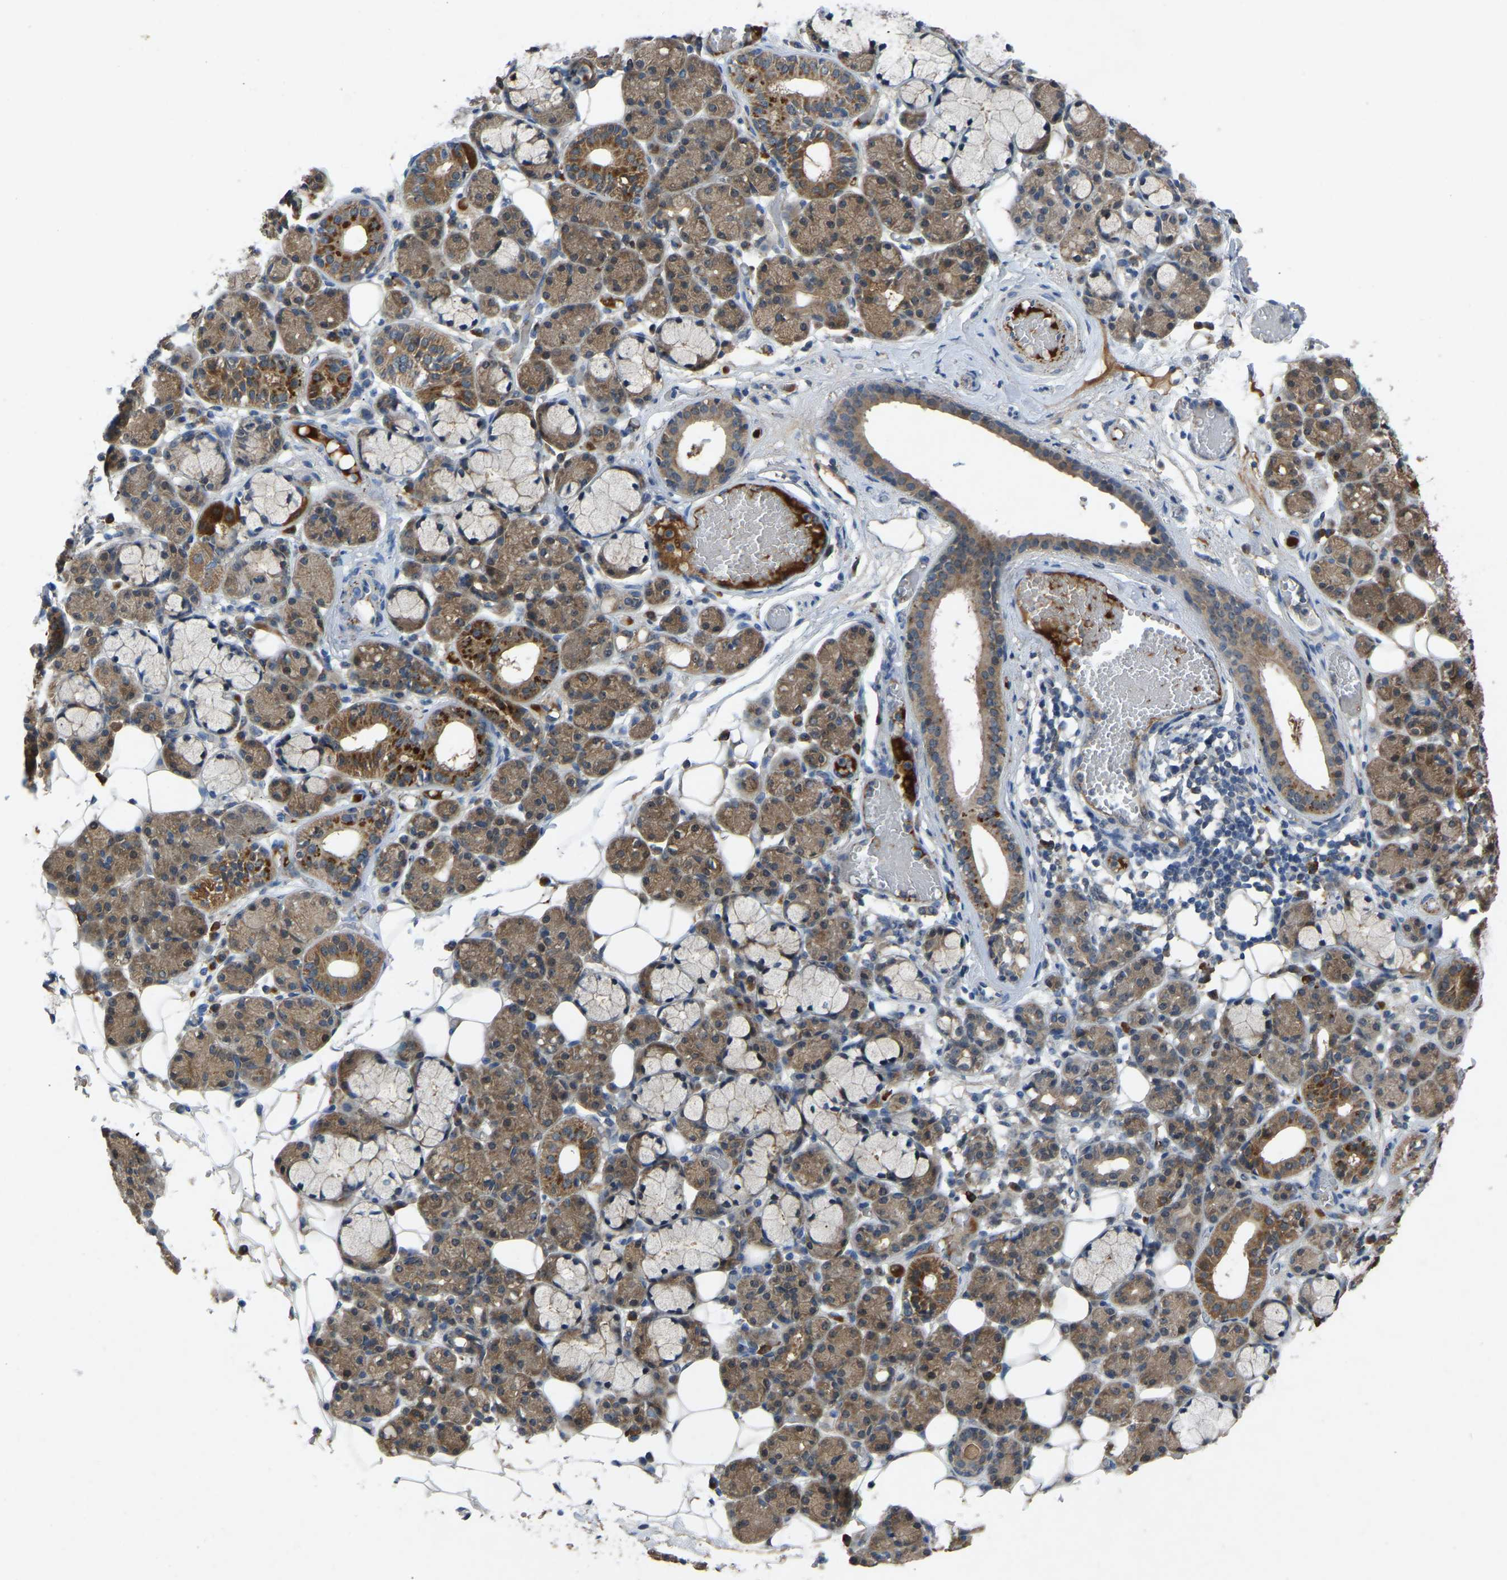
{"staining": {"intensity": "moderate", "quantity": ">75%", "location": "cytoplasmic/membranous"}, "tissue": "salivary gland", "cell_type": "Glandular cells", "image_type": "normal", "snomed": [{"axis": "morphology", "description": "Normal tissue, NOS"}, {"axis": "topography", "description": "Salivary gland"}], "caption": "The immunohistochemical stain labels moderate cytoplasmic/membranous expression in glandular cells of unremarkable salivary gland. (brown staining indicates protein expression, while blue staining denotes nuclei).", "gene": "FHIT", "patient": {"sex": "male", "age": 63}}